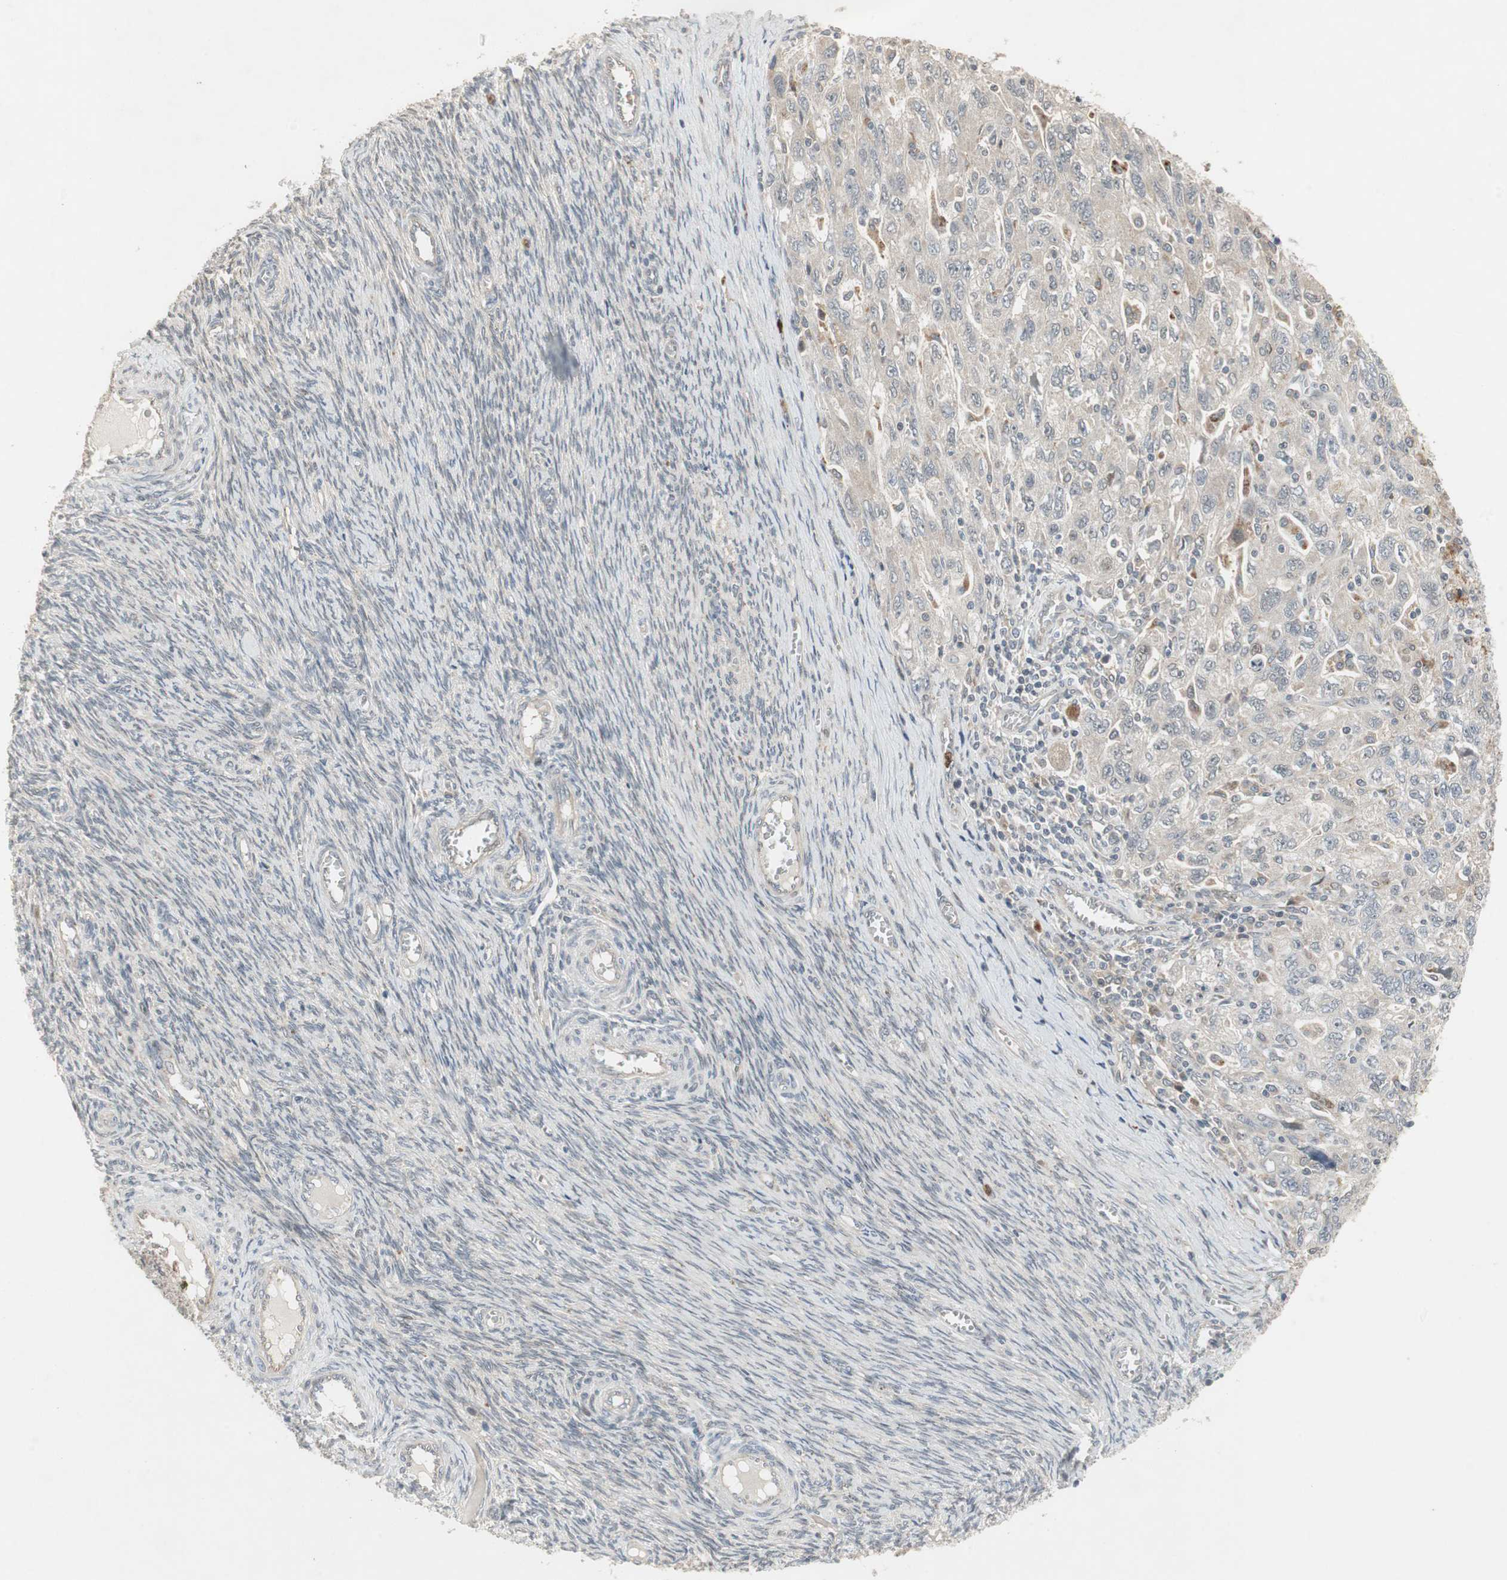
{"staining": {"intensity": "weak", "quantity": "<25%", "location": "cytoplasmic/membranous"}, "tissue": "ovarian cancer", "cell_type": "Tumor cells", "image_type": "cancer", "snomed": [{"axis": "morphology", "description": "Carcinoma, NOS"}, {"axis": "morphology", "description": "Cystadenocarcinoma, serous, NOS"}, {"axis": "topography", "description": "Ovary"}], "caption": "Ovarian cancer was stained to show a protein in brown. There is no significant expression in tumor cells.", "gene": "SNX4", "patient": {"sex": "female", "age": 69}}